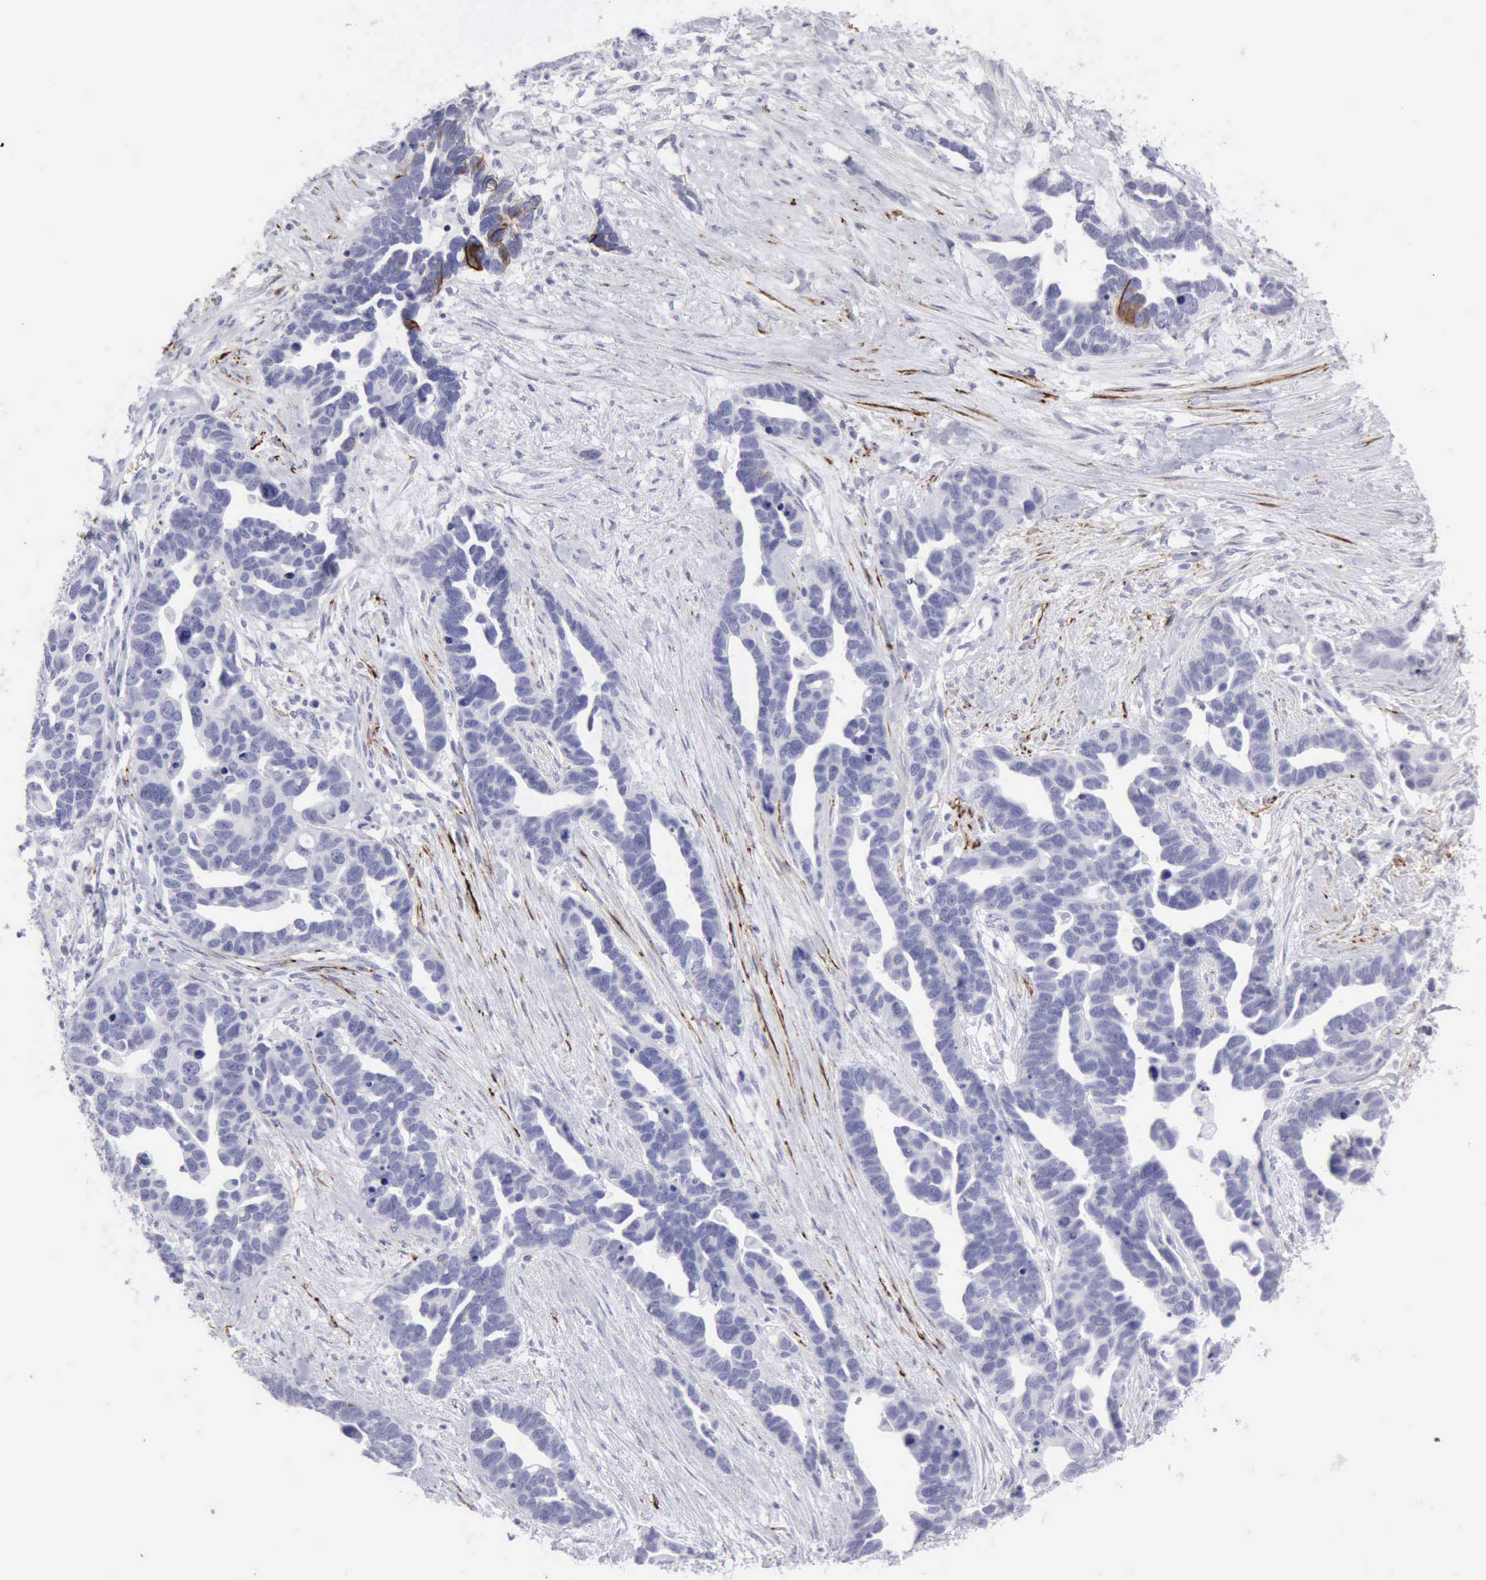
{"staining": {"intensity": "negative", "quantity": "none", "location": "none"}, "tissue": "ovarian cancer", "cell_type": "Tumor cells", "image_type": "cancer", "snomed": [{"axis": "morphology", "description": "Cystadenocarcinoma, serous, NOS"}, {"axis": "topography", "description": "Ovary"}], "caption": "The histopathology image shows no significant expression in tumor cells of ovarian cancer. Brightfield microscopy of IHC stained with DAB (3,3'-diaminobenzidine) (brown) and hematoxylin (blue), captured at high magnification.", "gene": "NCAM1", "patient": {"sex": "female", "age": 54}}